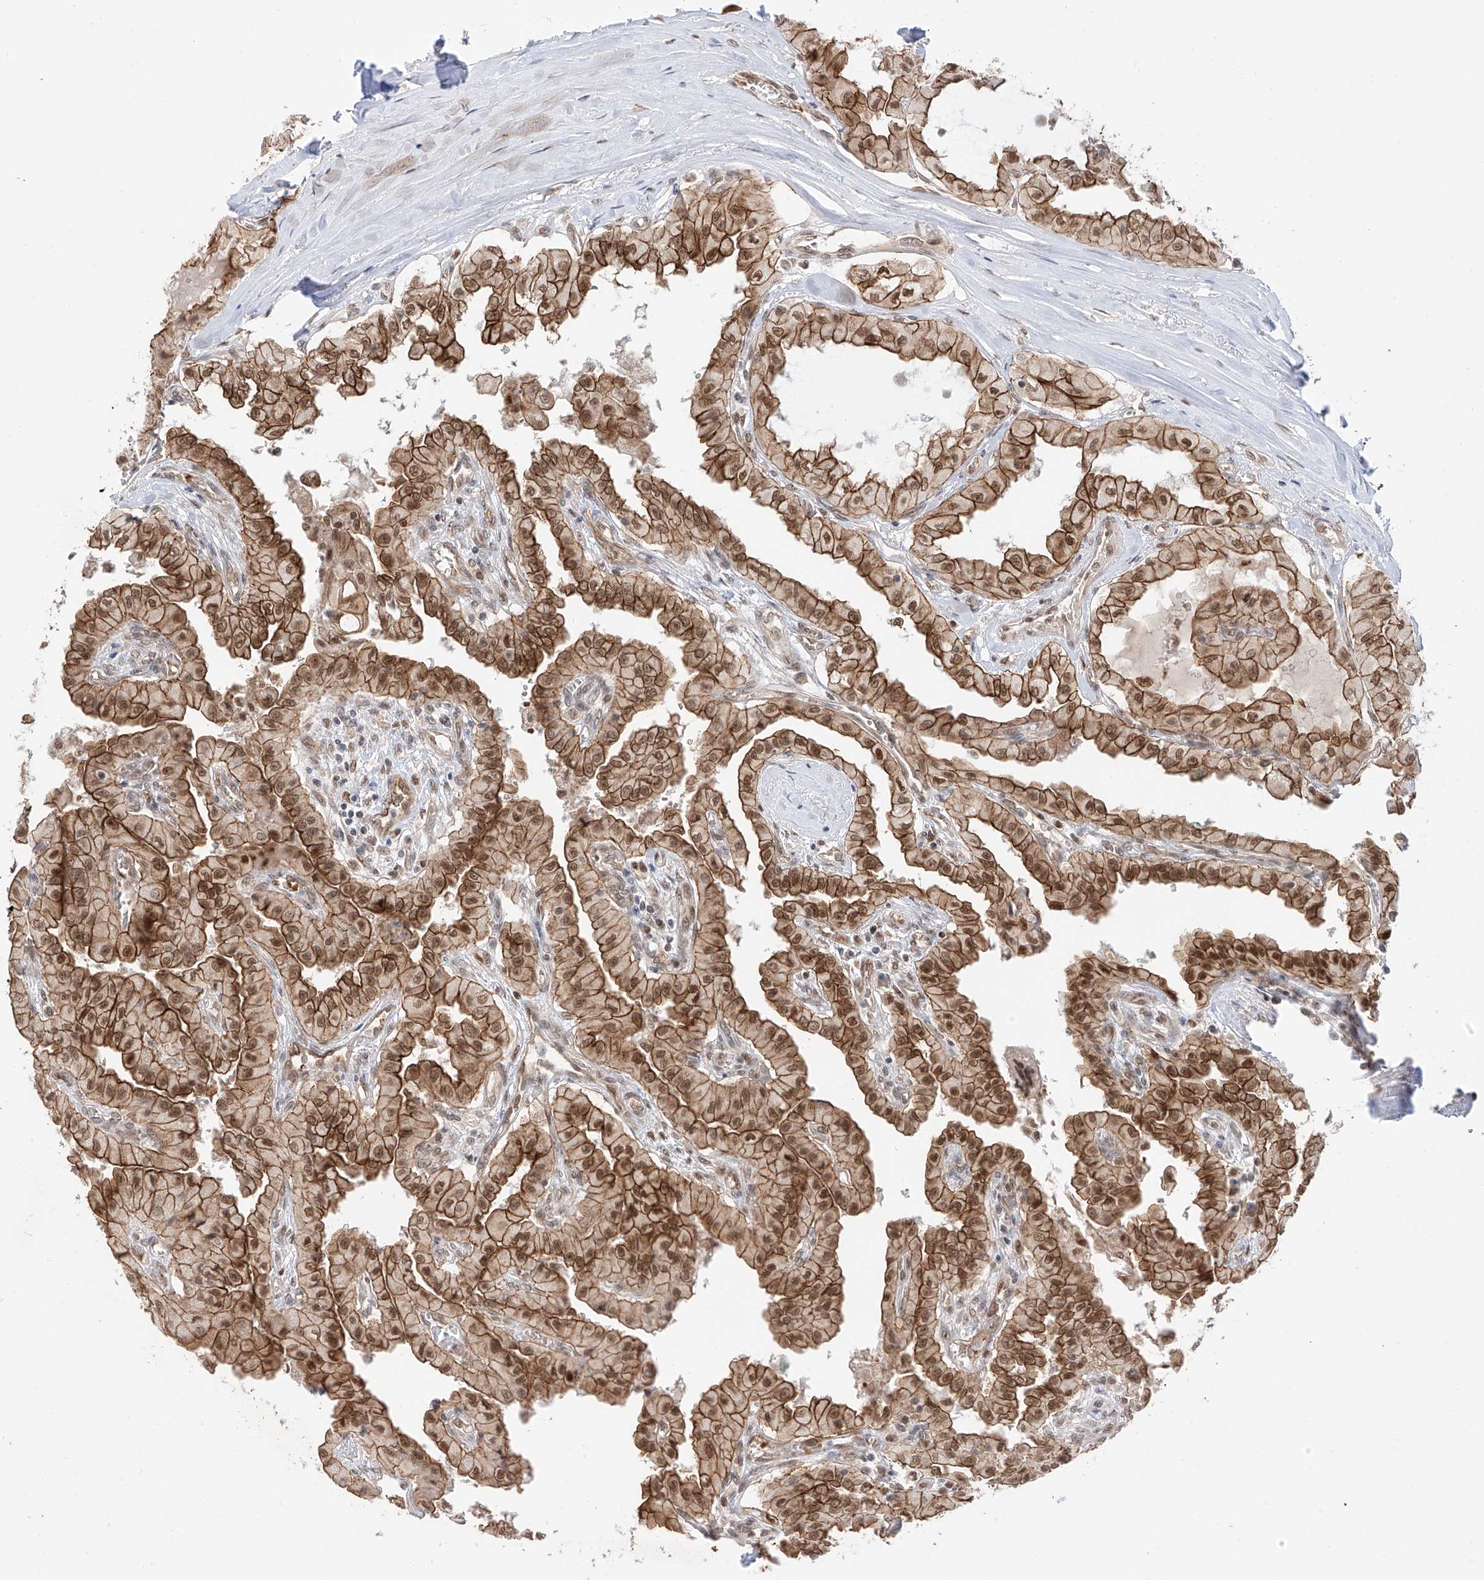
{"staining": {"intensity": "strong", "quantity": ">75%", "location": "cytoplasmic/membranous,nuclear"}, "tissue": "thyroid cancer", "cell_type": "Tumor cells", "image_type": "cancer", "snomed": [{"axis": "morphology", "description": "Papillary adenocarcinoma, NOS"}, {"axis": "topography", "description": "Thyroid gland"}], "caption": "Thyroid cancer stained with immunohistochemistry reveals strong cytoplasmic/membranous and nuclear expression in approximately >75% of tumor cells.", "gene": "POGK", "patient": {"sex": "female", "age": 59}}